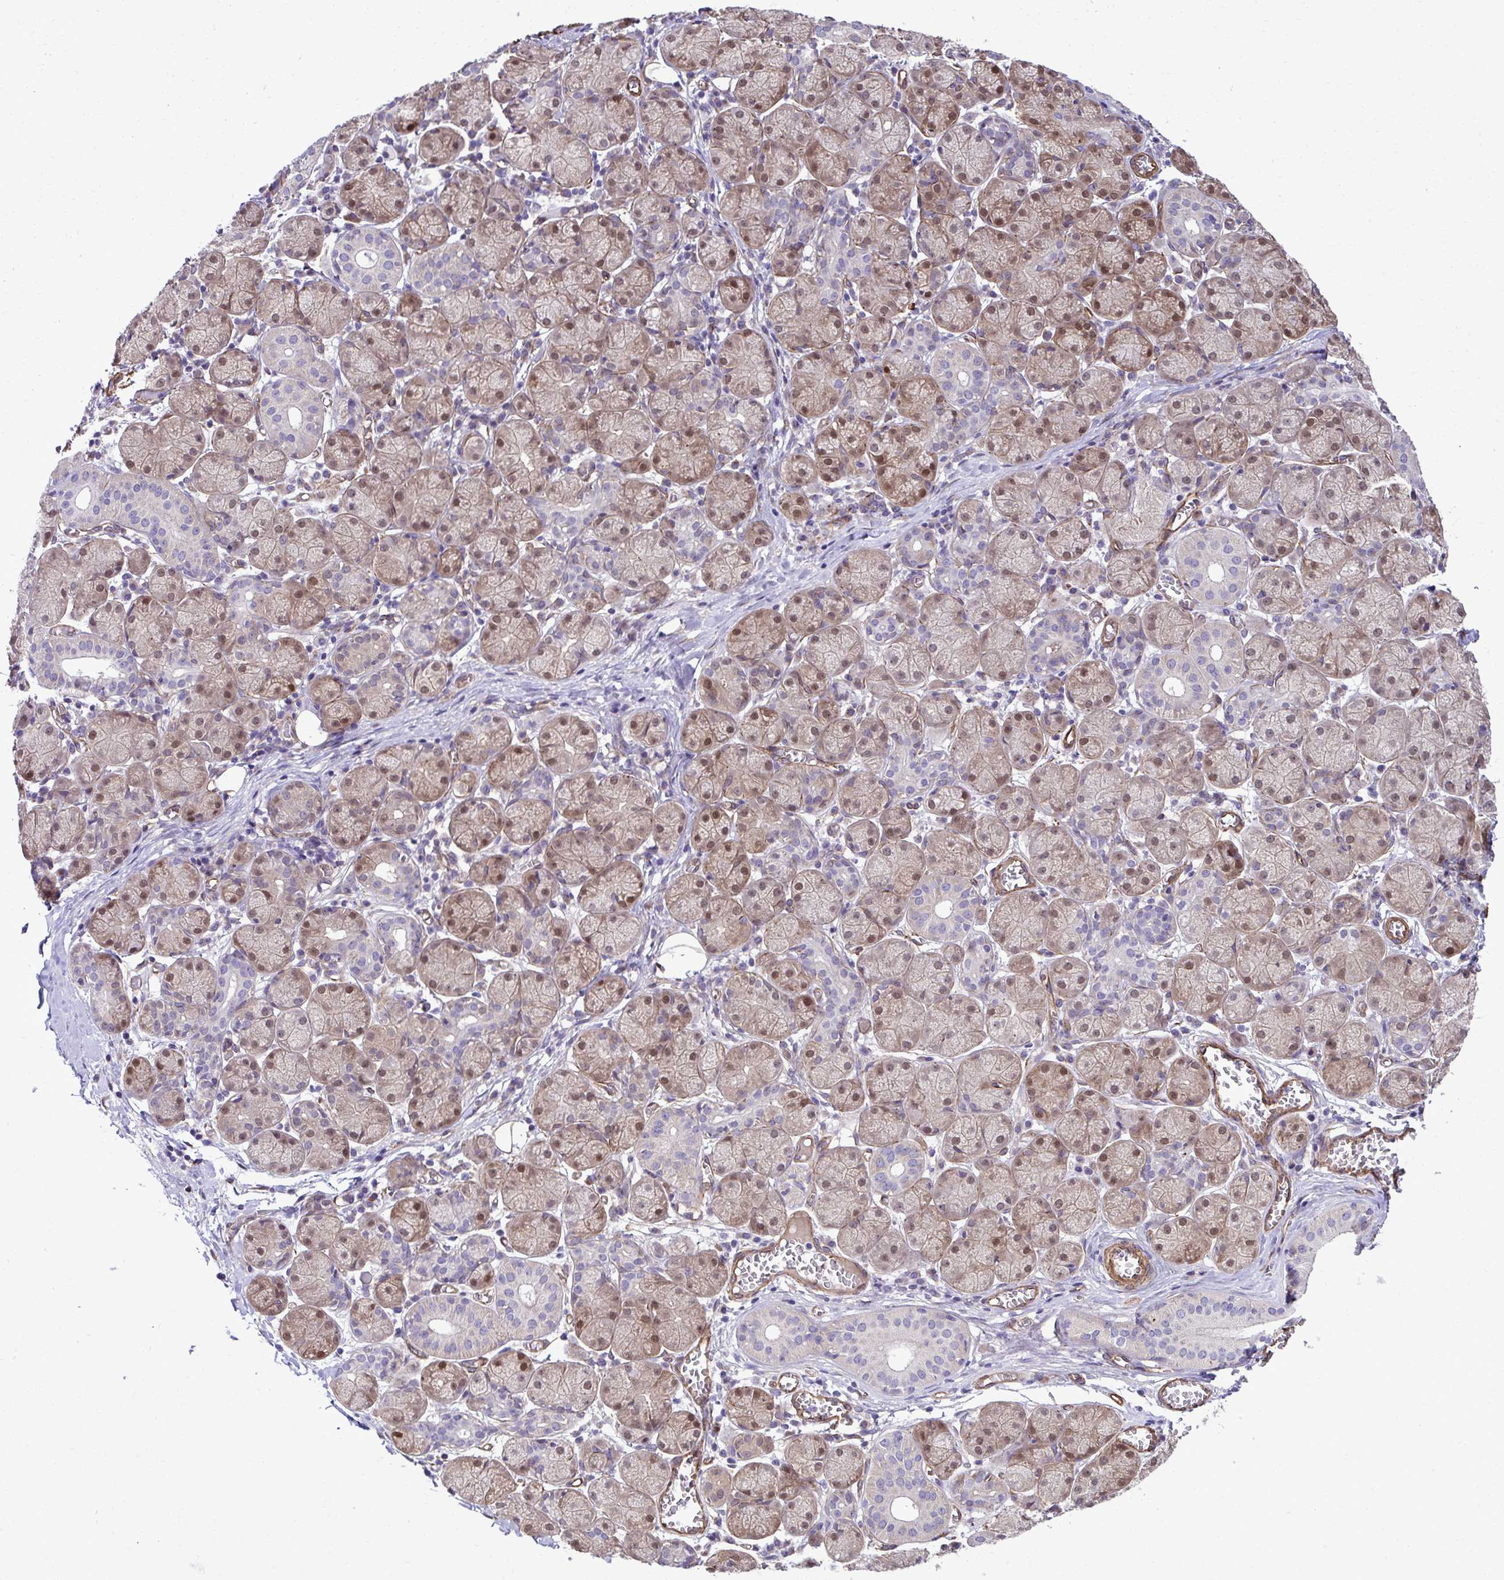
{"staining": {"intensity": "moderate", "quantity": ">75%", "location": "cytoplasmic/membranous,nuclear"}, "tissue": "salivary gland", "cell_type": "Glandular cells", "image_type": "normal", "snomed": [{"axis": "morphology", "description": "Normal tissue, NOS"}, {"axis": "topography", "description": "Salivary gland"}], "caption": "The photomicrograph exhibits immunohistochemical staining of benign salivary gland. There is moderate cytoplasmic/membranous,nuclear staining is seen in approximately >75% of glandular cells.", "gene": "TRIM52", "patient": {"sex": "female", "age": 24}}